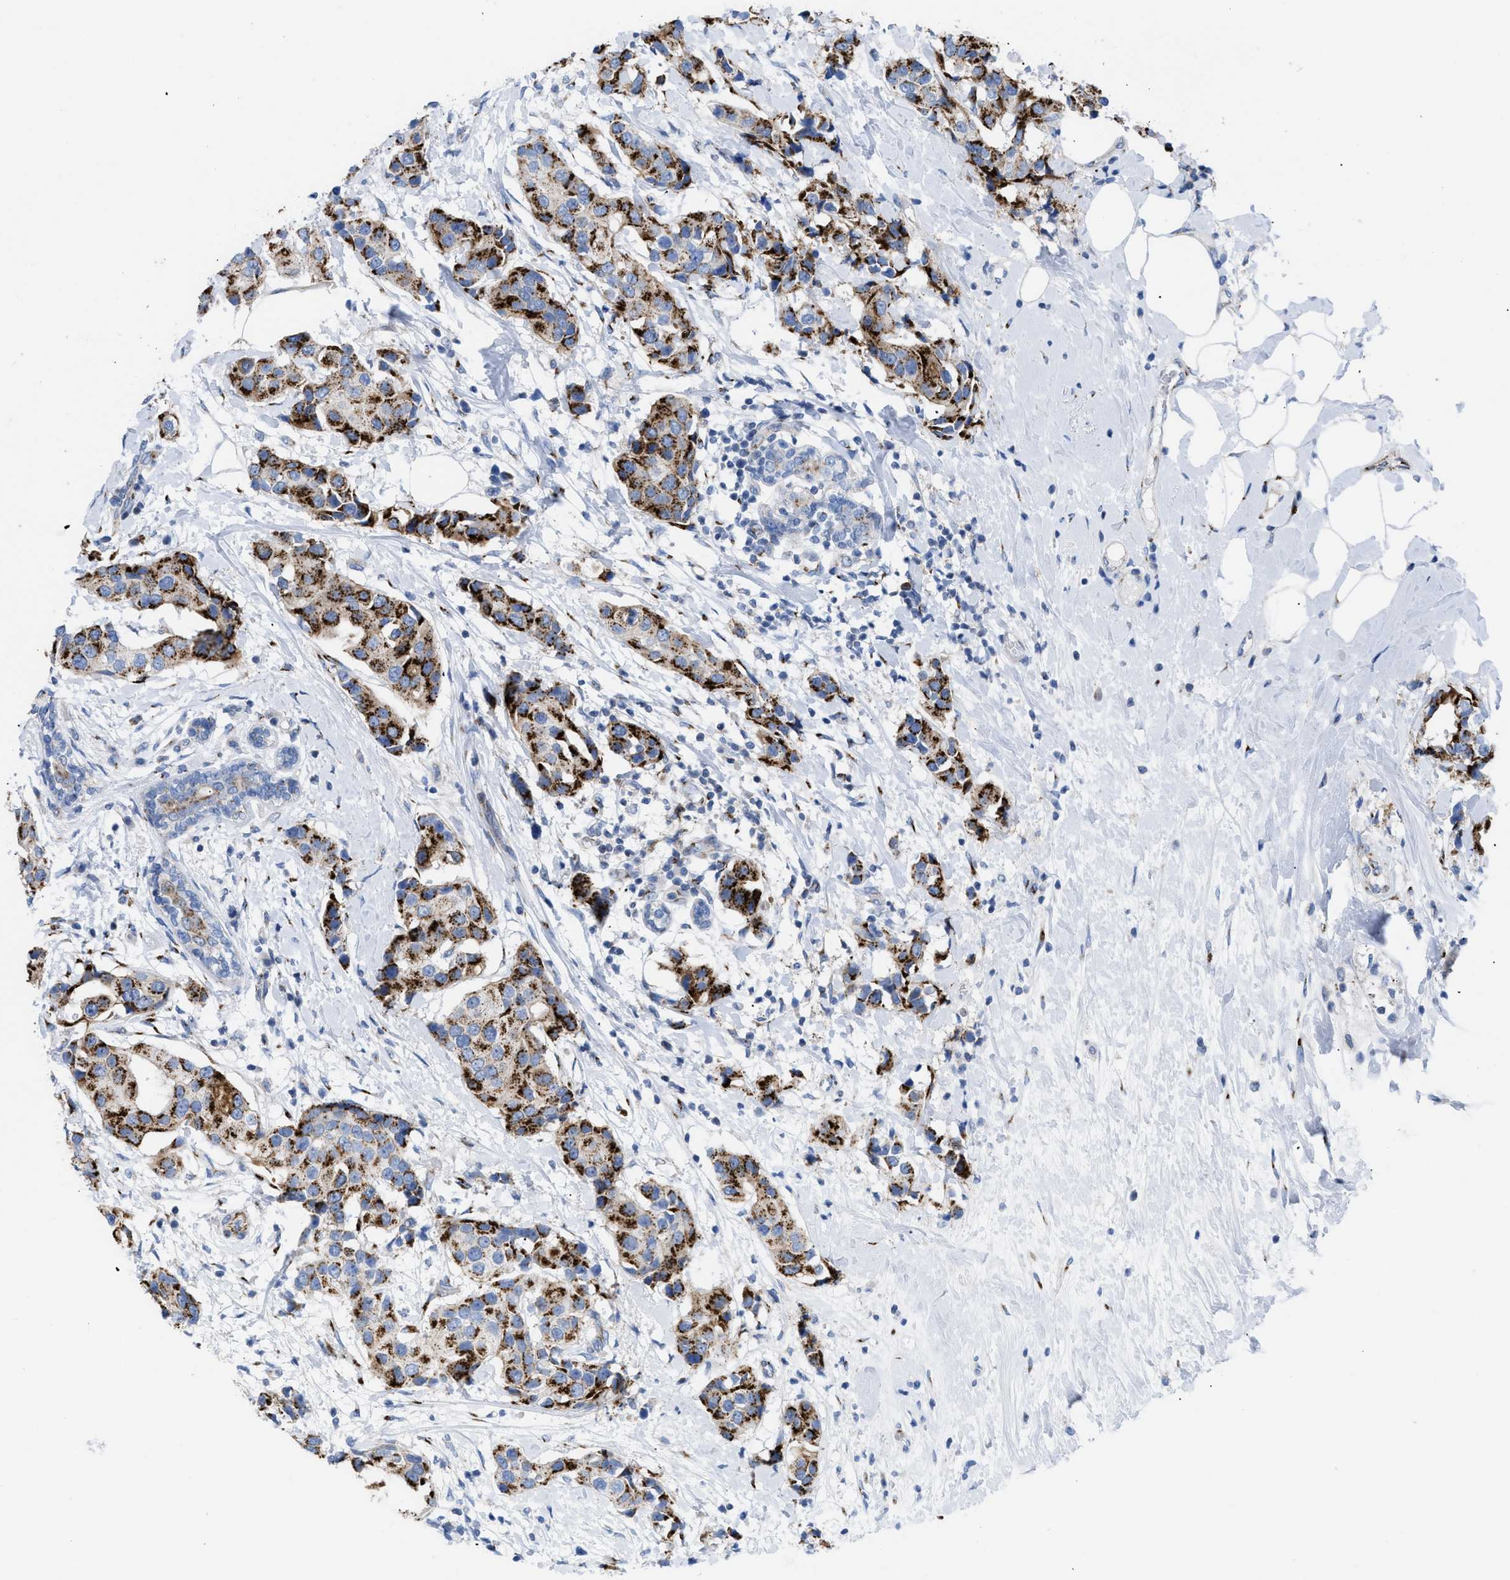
{"staining": {"intensity": "strong", "quantity": ">75%", "location": "cytoplasmic/membranous"}, "tissue": "breast cancer", "cell_type": "Tumor cells", "image_type": "cancer", "snomed": [{"axis": "morphology", "description": "Normal tissue, NOS"}, {"axis": "morphology", "description": "Duct carcinoma"}, {"axis": "topography", "description": "Breast"}], "caption": "Breast cancer (invasive ductal carcinoma) stained for a protein (brown) exhibits strong cytoplasmic/membranous positive staining in about >75% of tumor cells.", "gene": "TMEM17", "patient": {"sex": "female", "age": 39}}